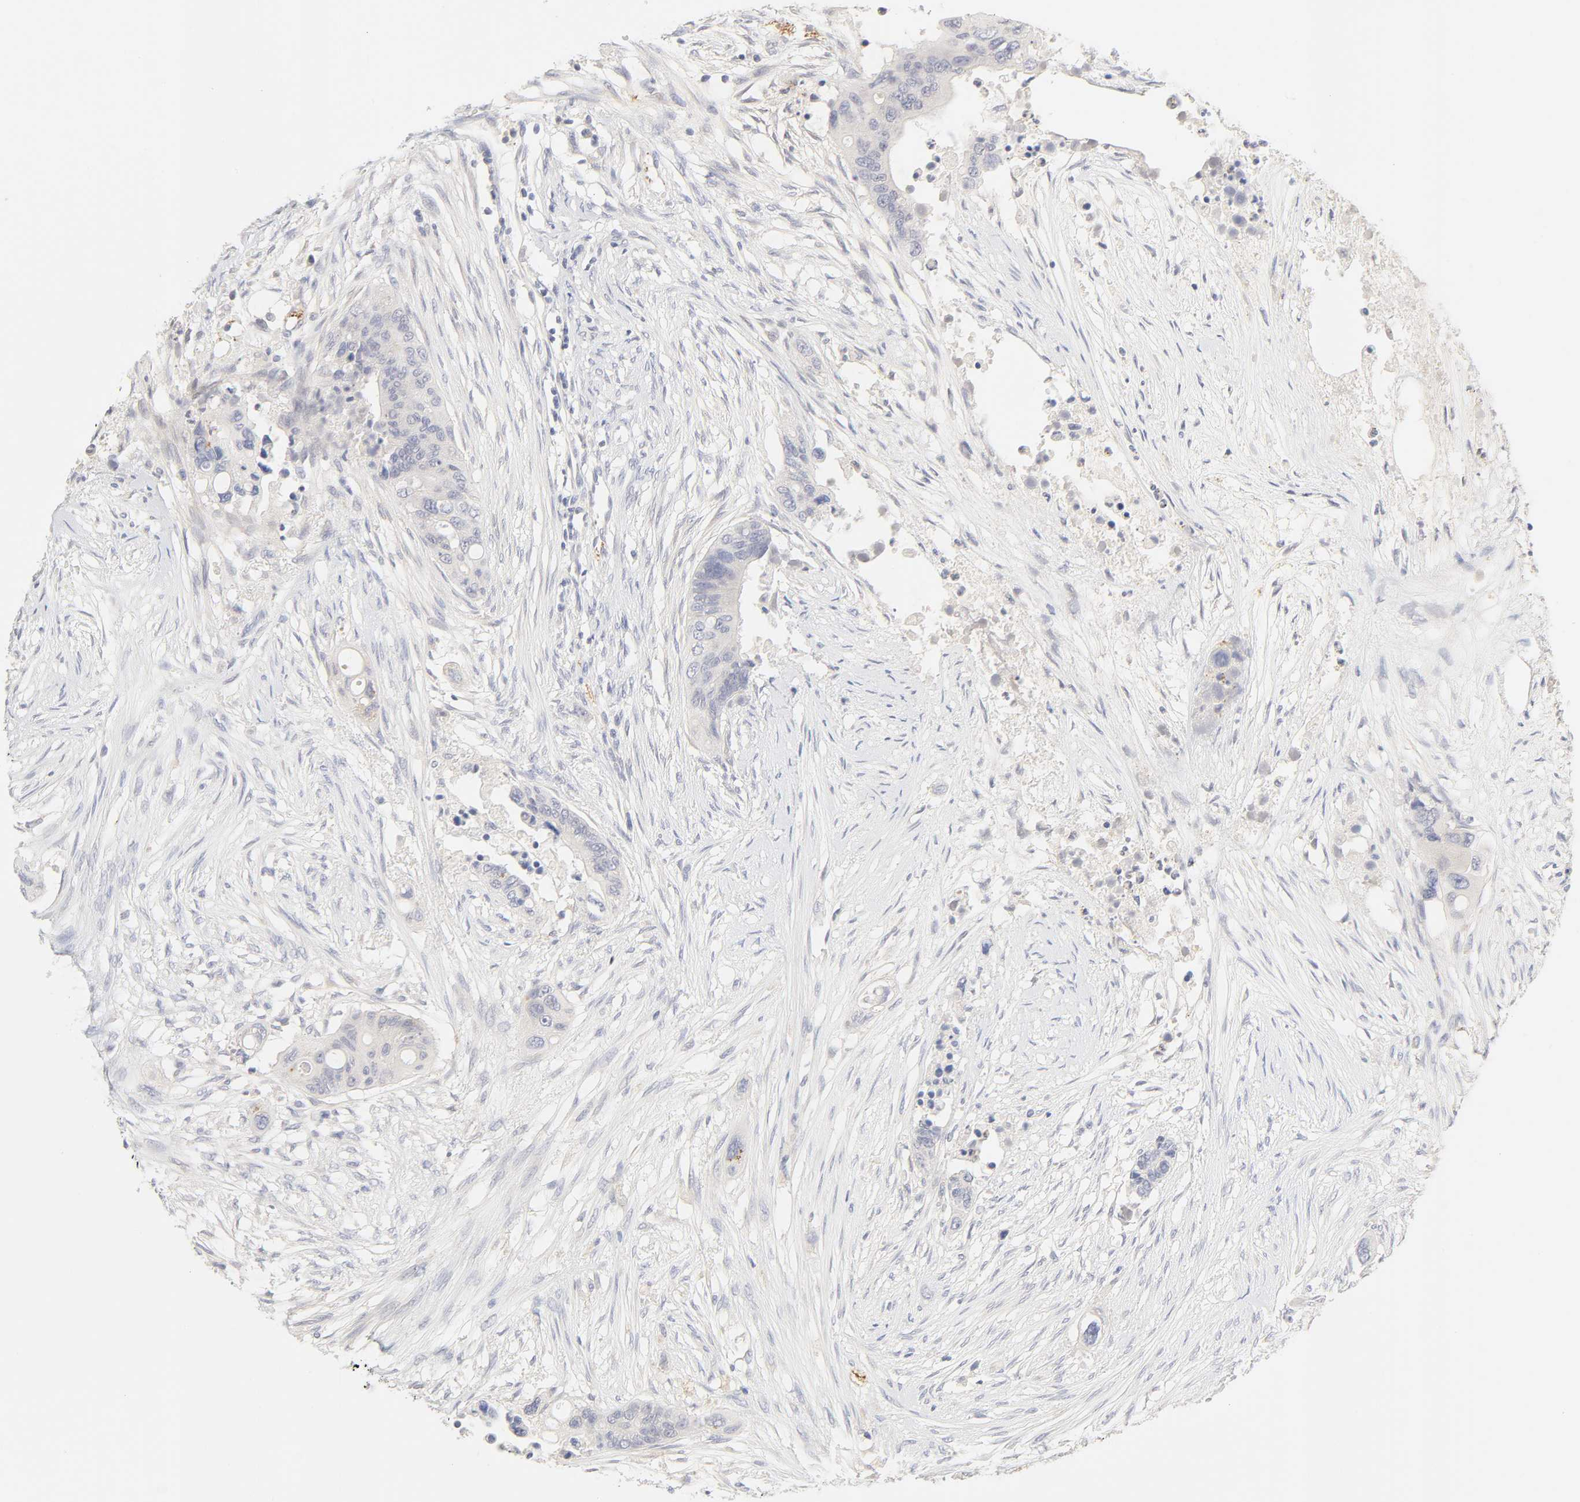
{"staining": {"intensity": "negative", "quantity": "none", "location": "none"}, "tissue": "colorectal cancer", "cell_type": "Tumor cells", "image_type": "cancer", "snomed": [{"axis": "morphology", "description": "Adenocarcinoma, NOS"}, {"axis": "topography", "description": "Colon"}], "caption": "High magnification brightfield microscopy of colorectal cancer (adenocarcinoma) stained with DAB (3,3'-diaminobenzidine) (brown) and counterstained with hematoxylin (blue): tumor cells show no significant expression. (IHC, brightfield microscopy, high magnification).", "gene": "CYP4B1", "patient": {"sex": "female", "age": 57}}